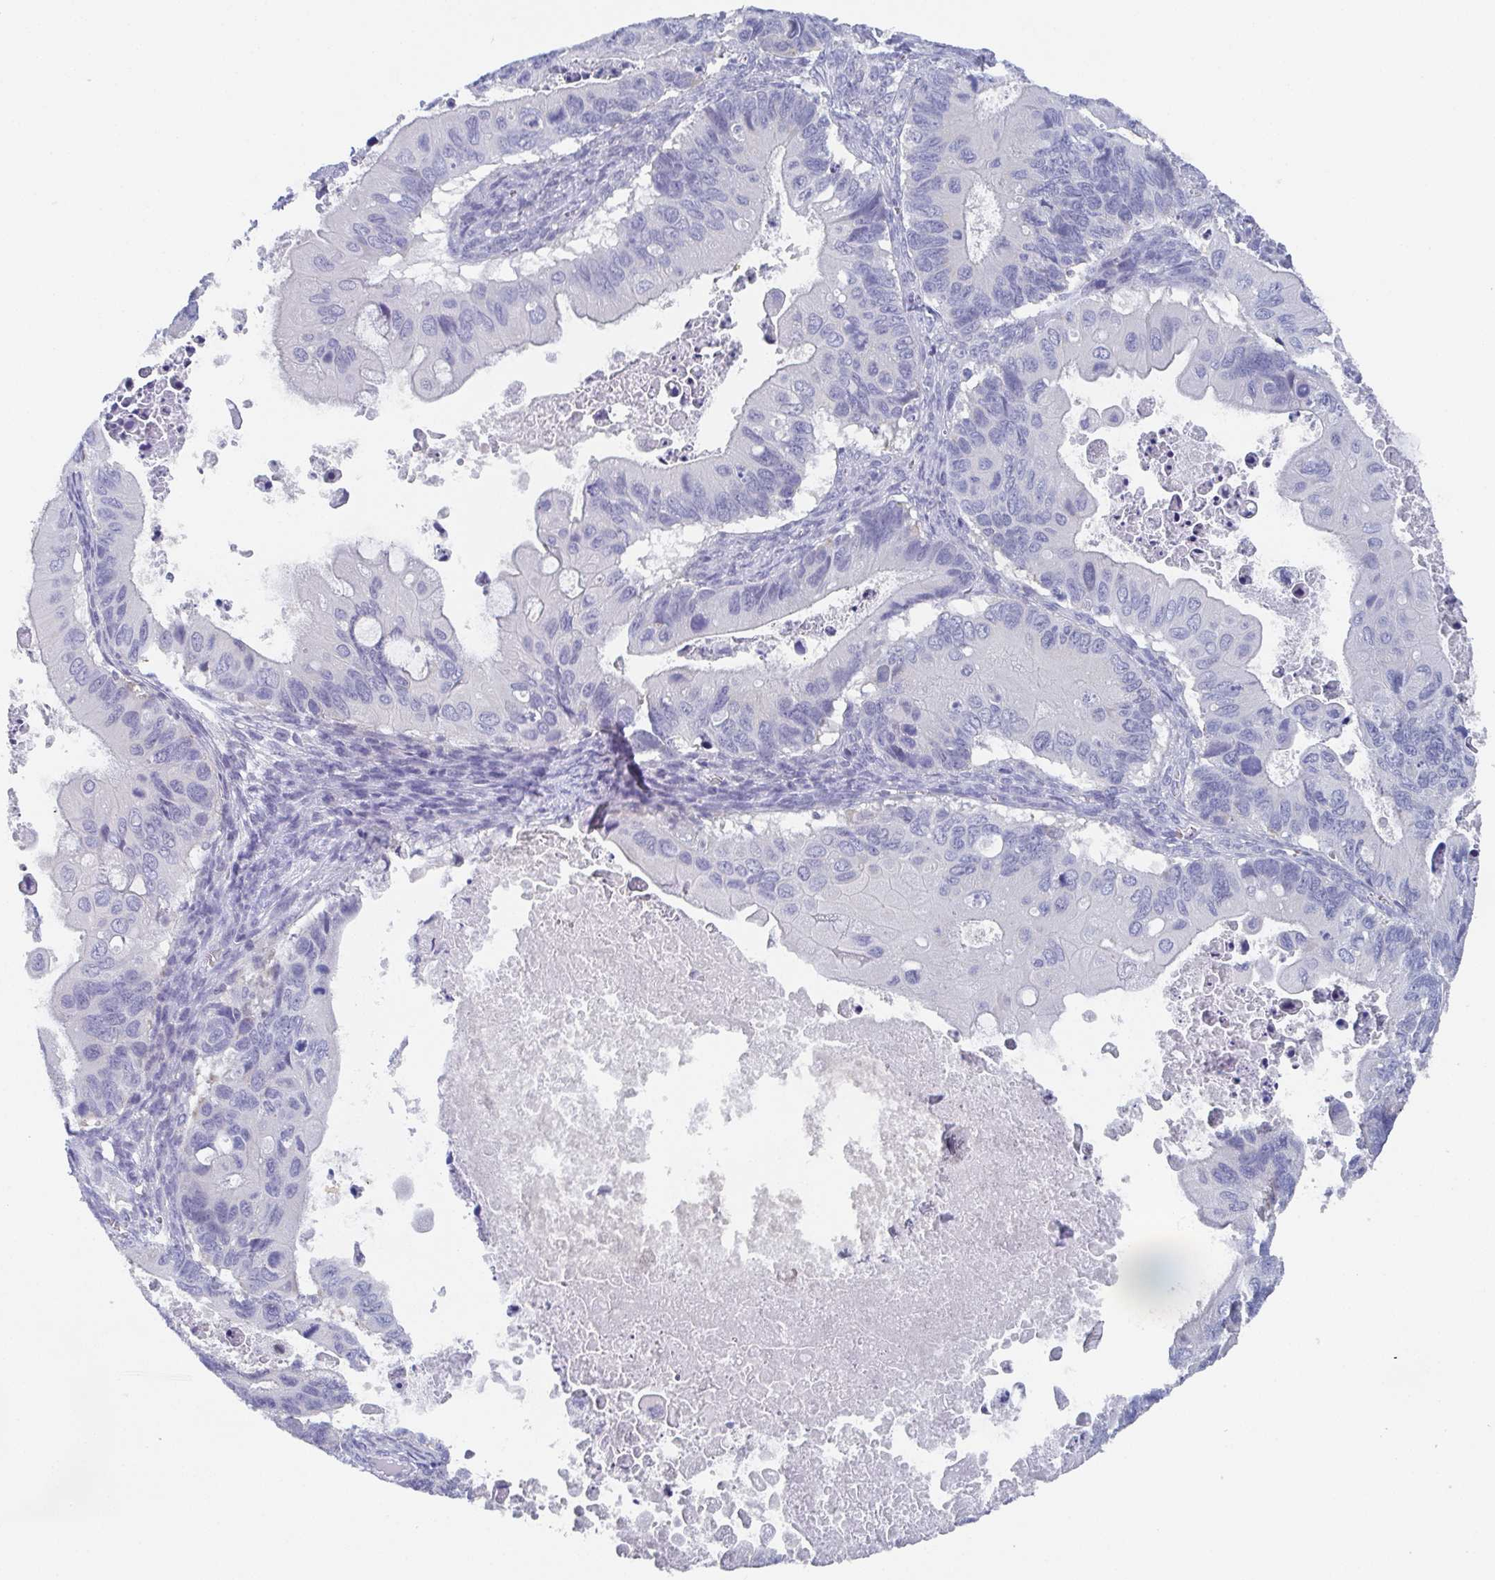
{"staining": {"intensity": "negative", "quantity": "none", "location": "none"}, "tissue": "ovarian cancer", "cell_type": "Tumor cells", "image_type": "cancer", "snomed": [{"axis": "morphology", "description": "Cystadenocarcinoma, mucinous, NOS"}, {"axis": "topography", "description": "Ovary"}], "caption": "DAB (3,3'-diaminobenzidine) immunohistochemical staining of mucinous cystadenocarcinoma (ovarian) reveals no significant positivity in tumor cells.", "gene": "DYDC2", "patient": {"sex": "female", "age": 64}}